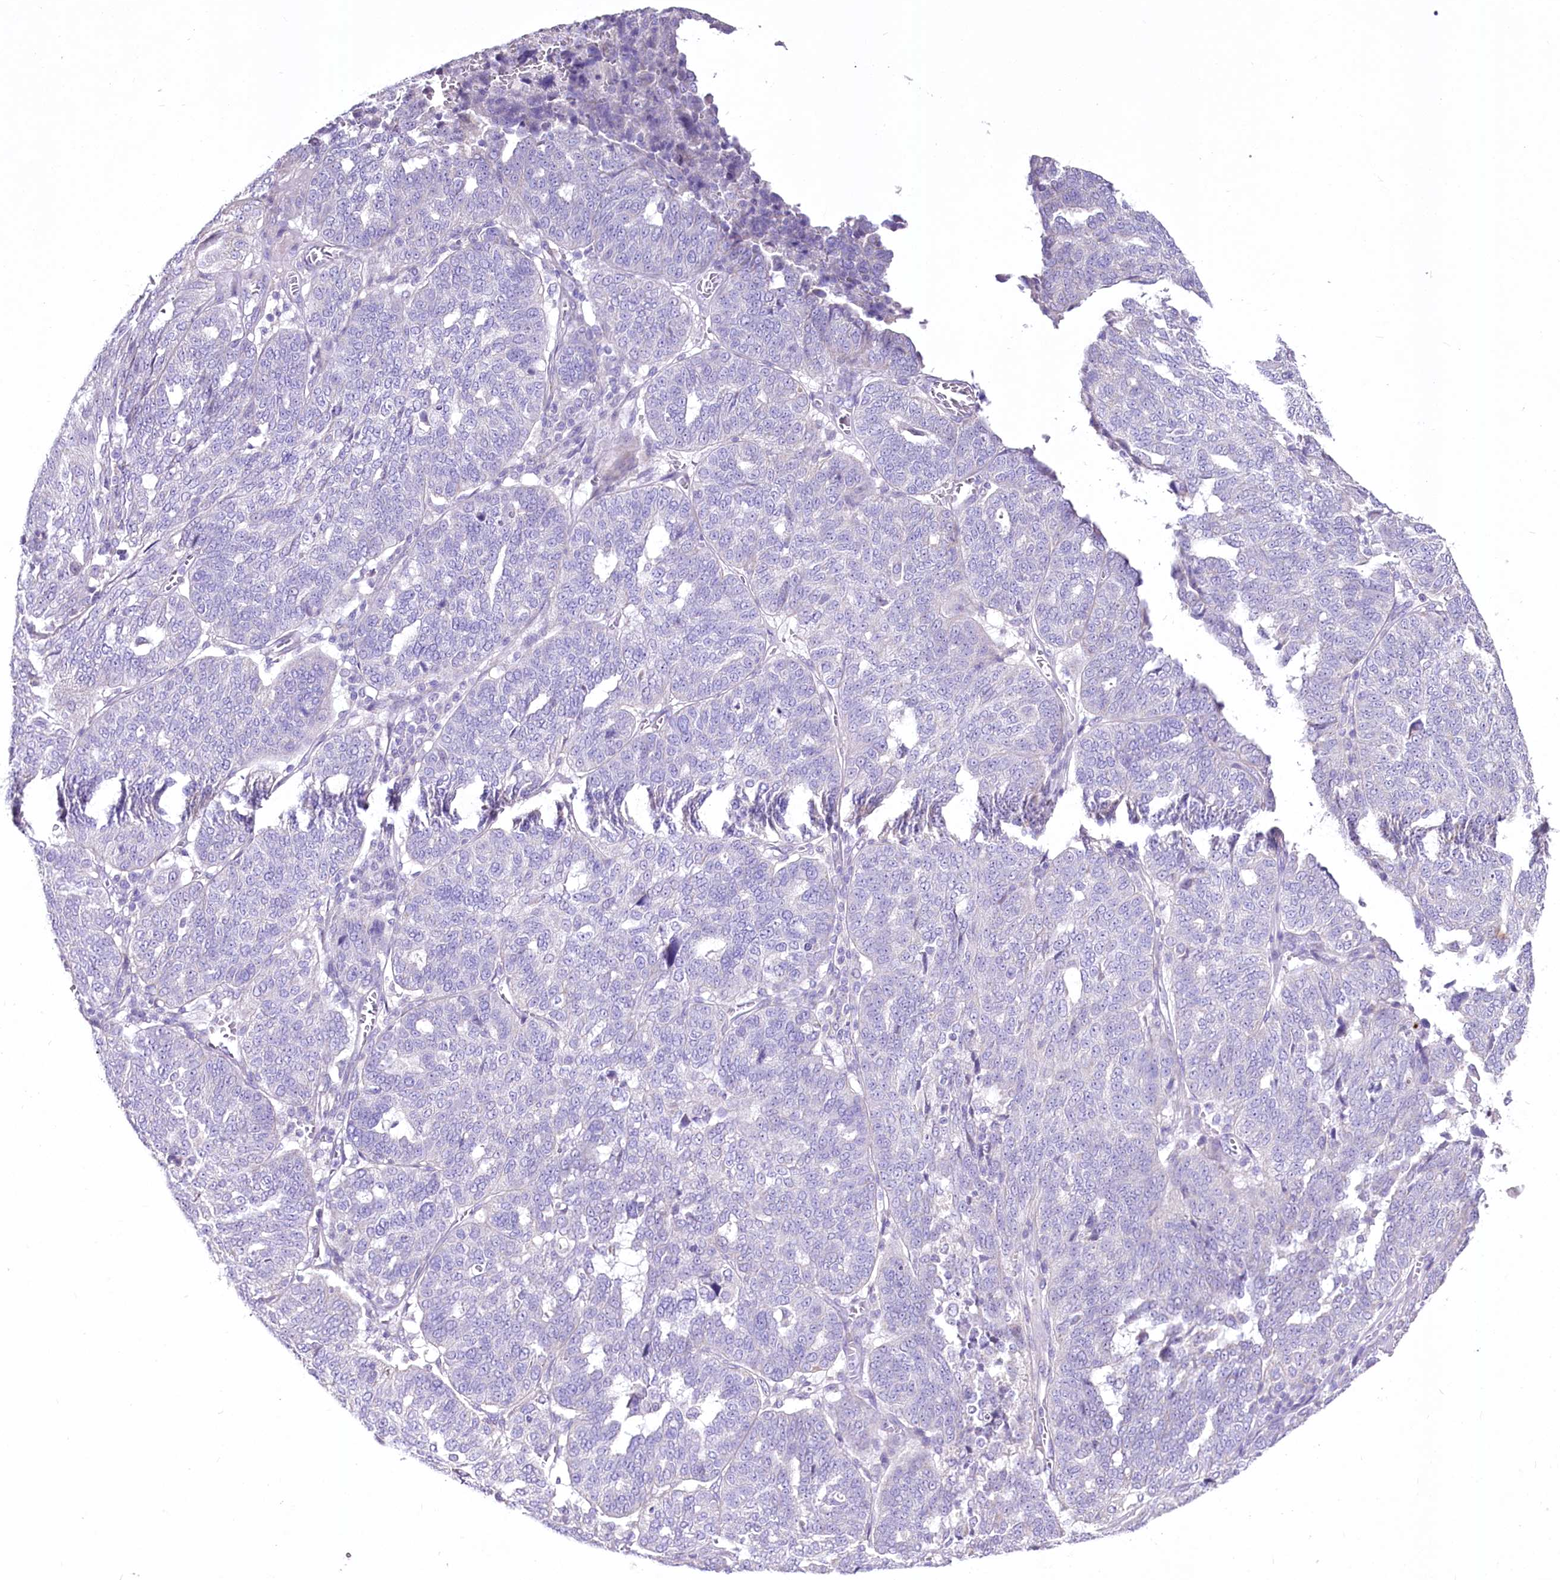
{"staining": {"intensity": "negative", "quantity": "none", "location": "none"}, "tissue": "ovarian cancer", "cell_type": "Tumor cells", "image_type": "cancer", "snomed": [{"axis": "morphology", "description": "Cystadenocarcinoma, serous, NOS"}, {"axis": "topography", "description": "Ovary"}], "caption": "Protein analysis of serous cystadenocarcinoma (ovarian) exhibits no significant positivity in tumor cells.", "gene": "LRRC14B", "patient": {"sex": "female", "age": 59}}